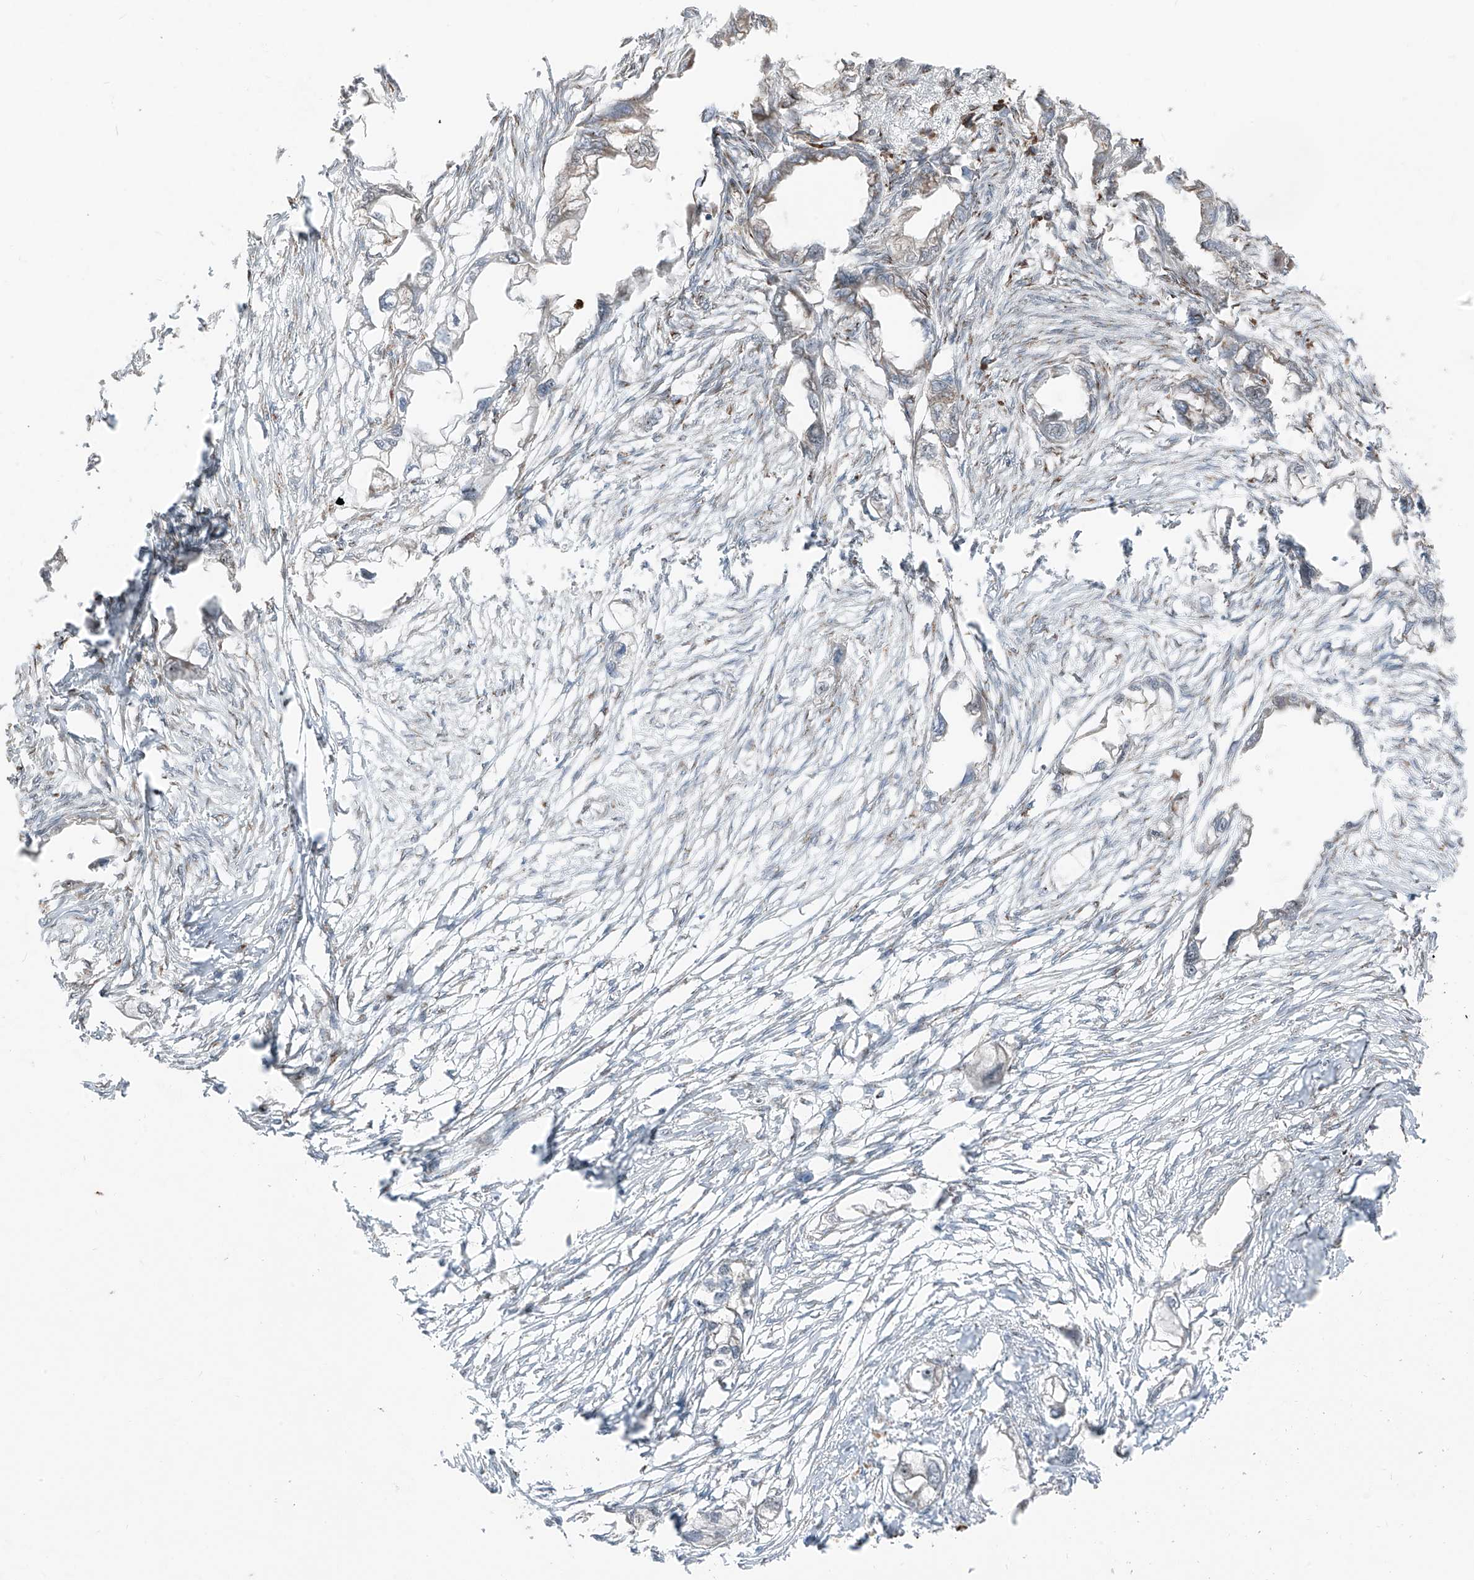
{"staining": {"intensity": "moderate", "quantity": "<25%", "location": "cytoplasmic/membranous"}, "tissue": "endometrial cancer", "cell_type": "Tumor cells", "image_type": "cancer", "snomed": [{"axis": "morphology", "description": "Adenocarcinoma, NOS"}, {"axis": "morphology", "description": "Adenocarcinoma, metastatic, NOS"}, {"axis": "topography", "description": "Adipose tissue"}, {"axis": "topography", "description": "Endometrium"}], "caption": "The histopathology image shows immunohistochemical staining of adenocarcinoma (endometrial). There is moderate cytoplasmic/membranous positivity is appreciated in approximately <25% of tumor cells.", "gene": "ERLEC1", "patient": {"sex": "female", "age": 67}}